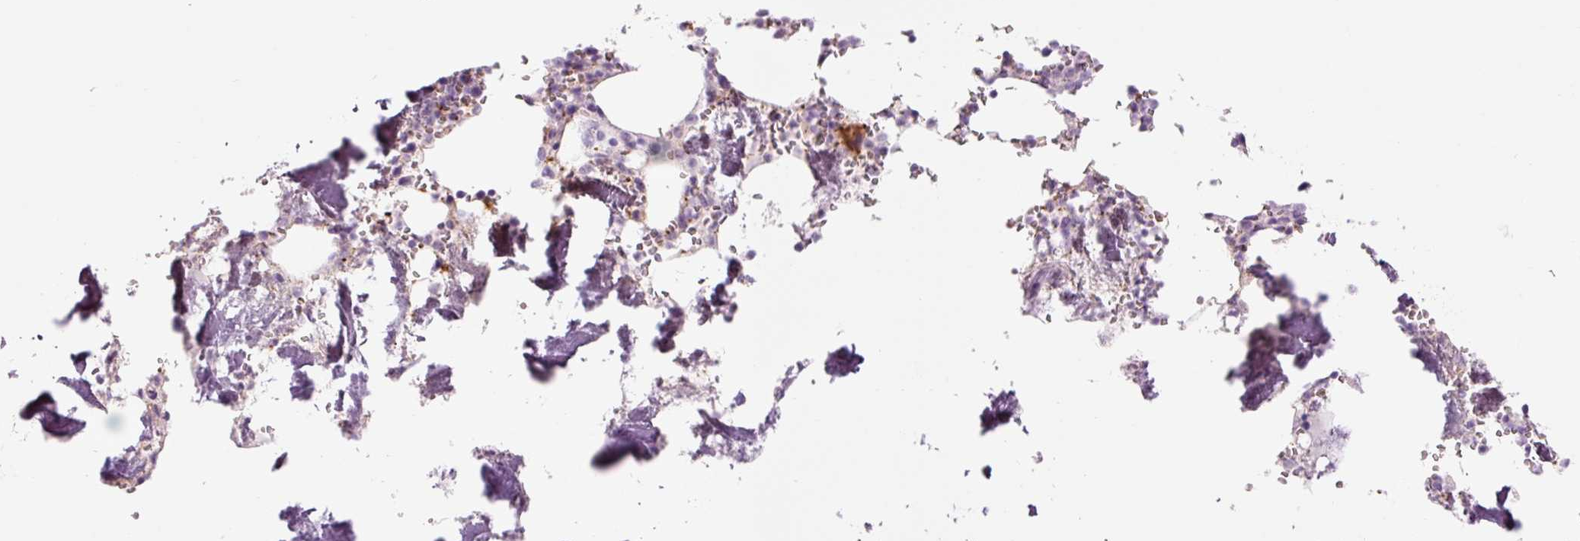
{"staining": {"intensity": "strong", "quantity": "<25%", "location": "cytoplasmic/membranous"}, "tissue": "bone marrow", "cell_type": "Hematopoietic cells", "image_type": "normal", "snomed": [{"axis": "morphology", "description": "Normal tissue, NOS"}, {"axis": "topography", "description": "Bone marrow"}], "caption": "This photomicrograph exhibits IHC staining of unremarkable human bone marrow, with medium strong cytoplasmic/membranous staining in about <25% of hematopoietic cells.", "gene": "HSPA4L", "patient": {"sex": "male", "age": 64}}